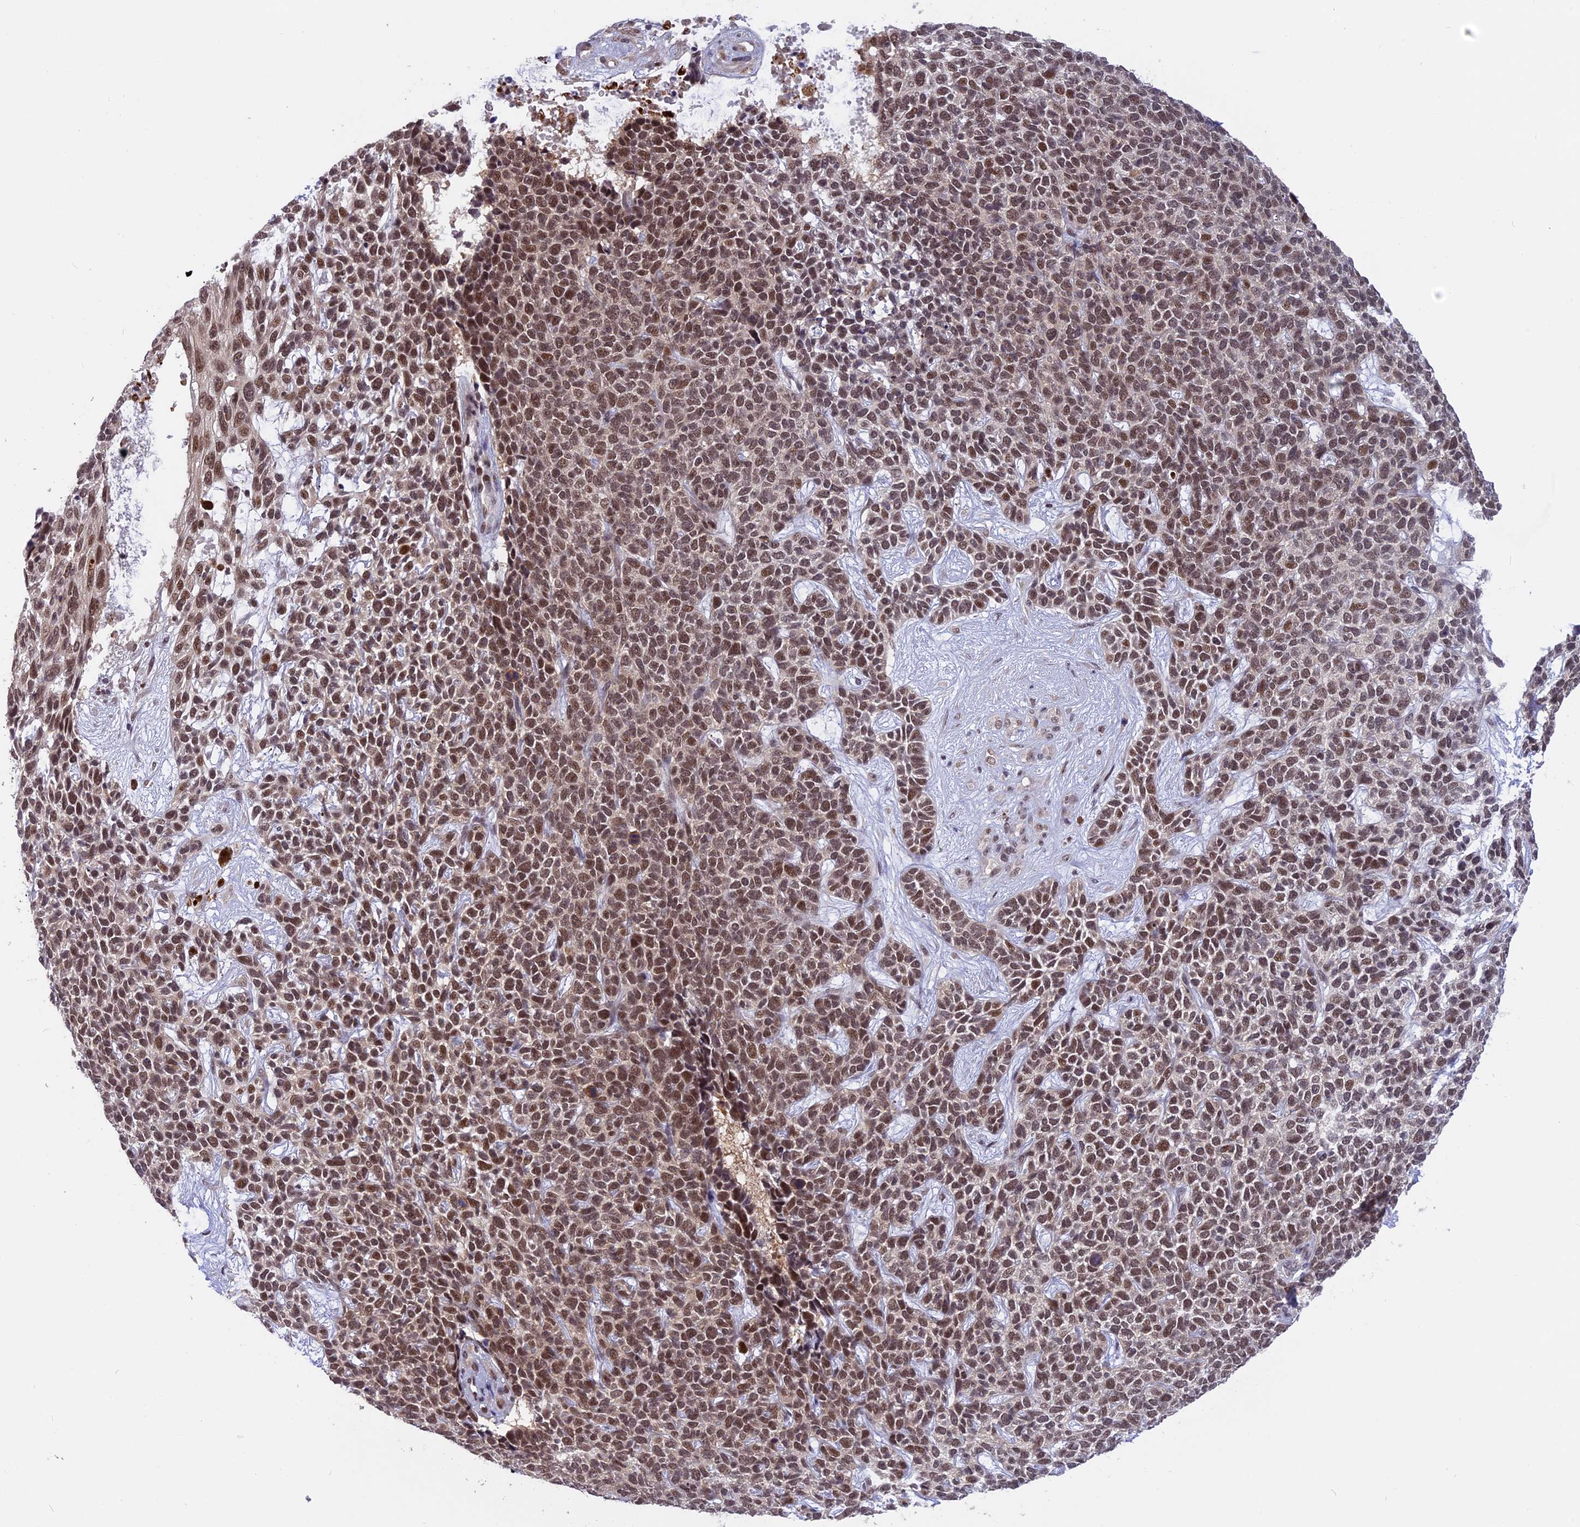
{"staining": {"intensity": "moderate", "quantity": ">75%", "location": "nuclear"}, "tissue": "skin cancer", "cell_type": "Tumor cells", "image_type": "cancer", "snomed": [{"axis": "morphology", "description": "Basal cell carcinoma"}, {"axis": "topography", "description": "Skin"}], "caption": "Tumor cells display moderate nuclear staining in about >75% of cells in skin cancer (basal cell carcinoma). The protein of interest is stained brown, and the nuclei are stained in blue (DAB IHC with brightfield microscopy, high magnification).", "gene": "POLR2C", "patient": {"sex": "female", "age": 84}}